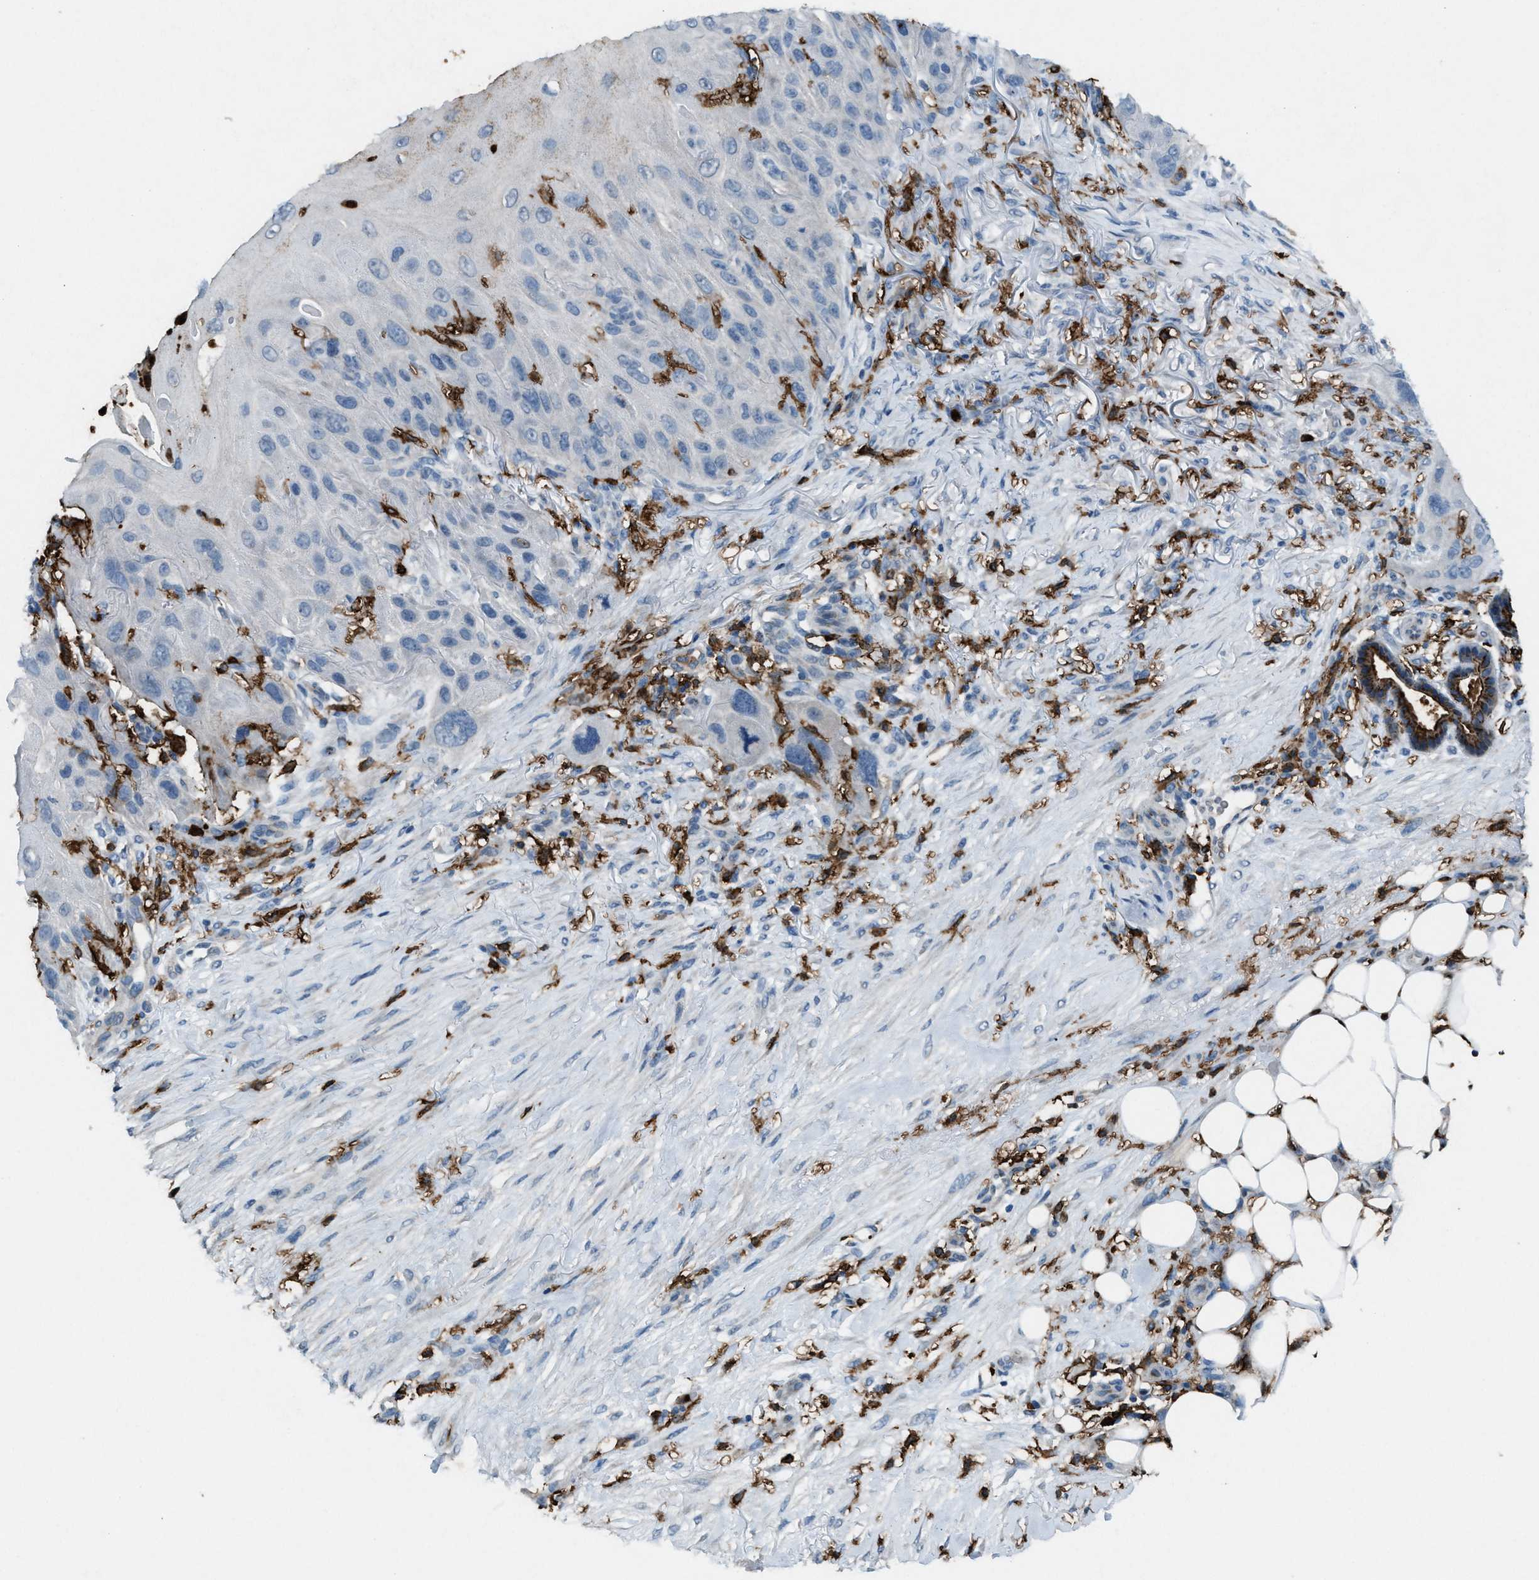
{"staining": {"intensity": "negative", "quantity": "none", "location": "none"}, "tissue": "skin cancer", "cell_type": "Tumor cells", "image_type": "cancer", "snomed": [{"axis": "morphology", "description": "Squamous cell carcinoma, NOS"}, {"axis": "topography", "description": "Skin"}], "caption": "DAB (3,3'-diaminobenzidine) immunohistochemical staining of human skin squamous cell carcinoma shows no significant positivity in tumor cells. (DAB IHC, high magnification).", "gene": "FCER1G", "patient": {"sex": "female", "age": 77}}